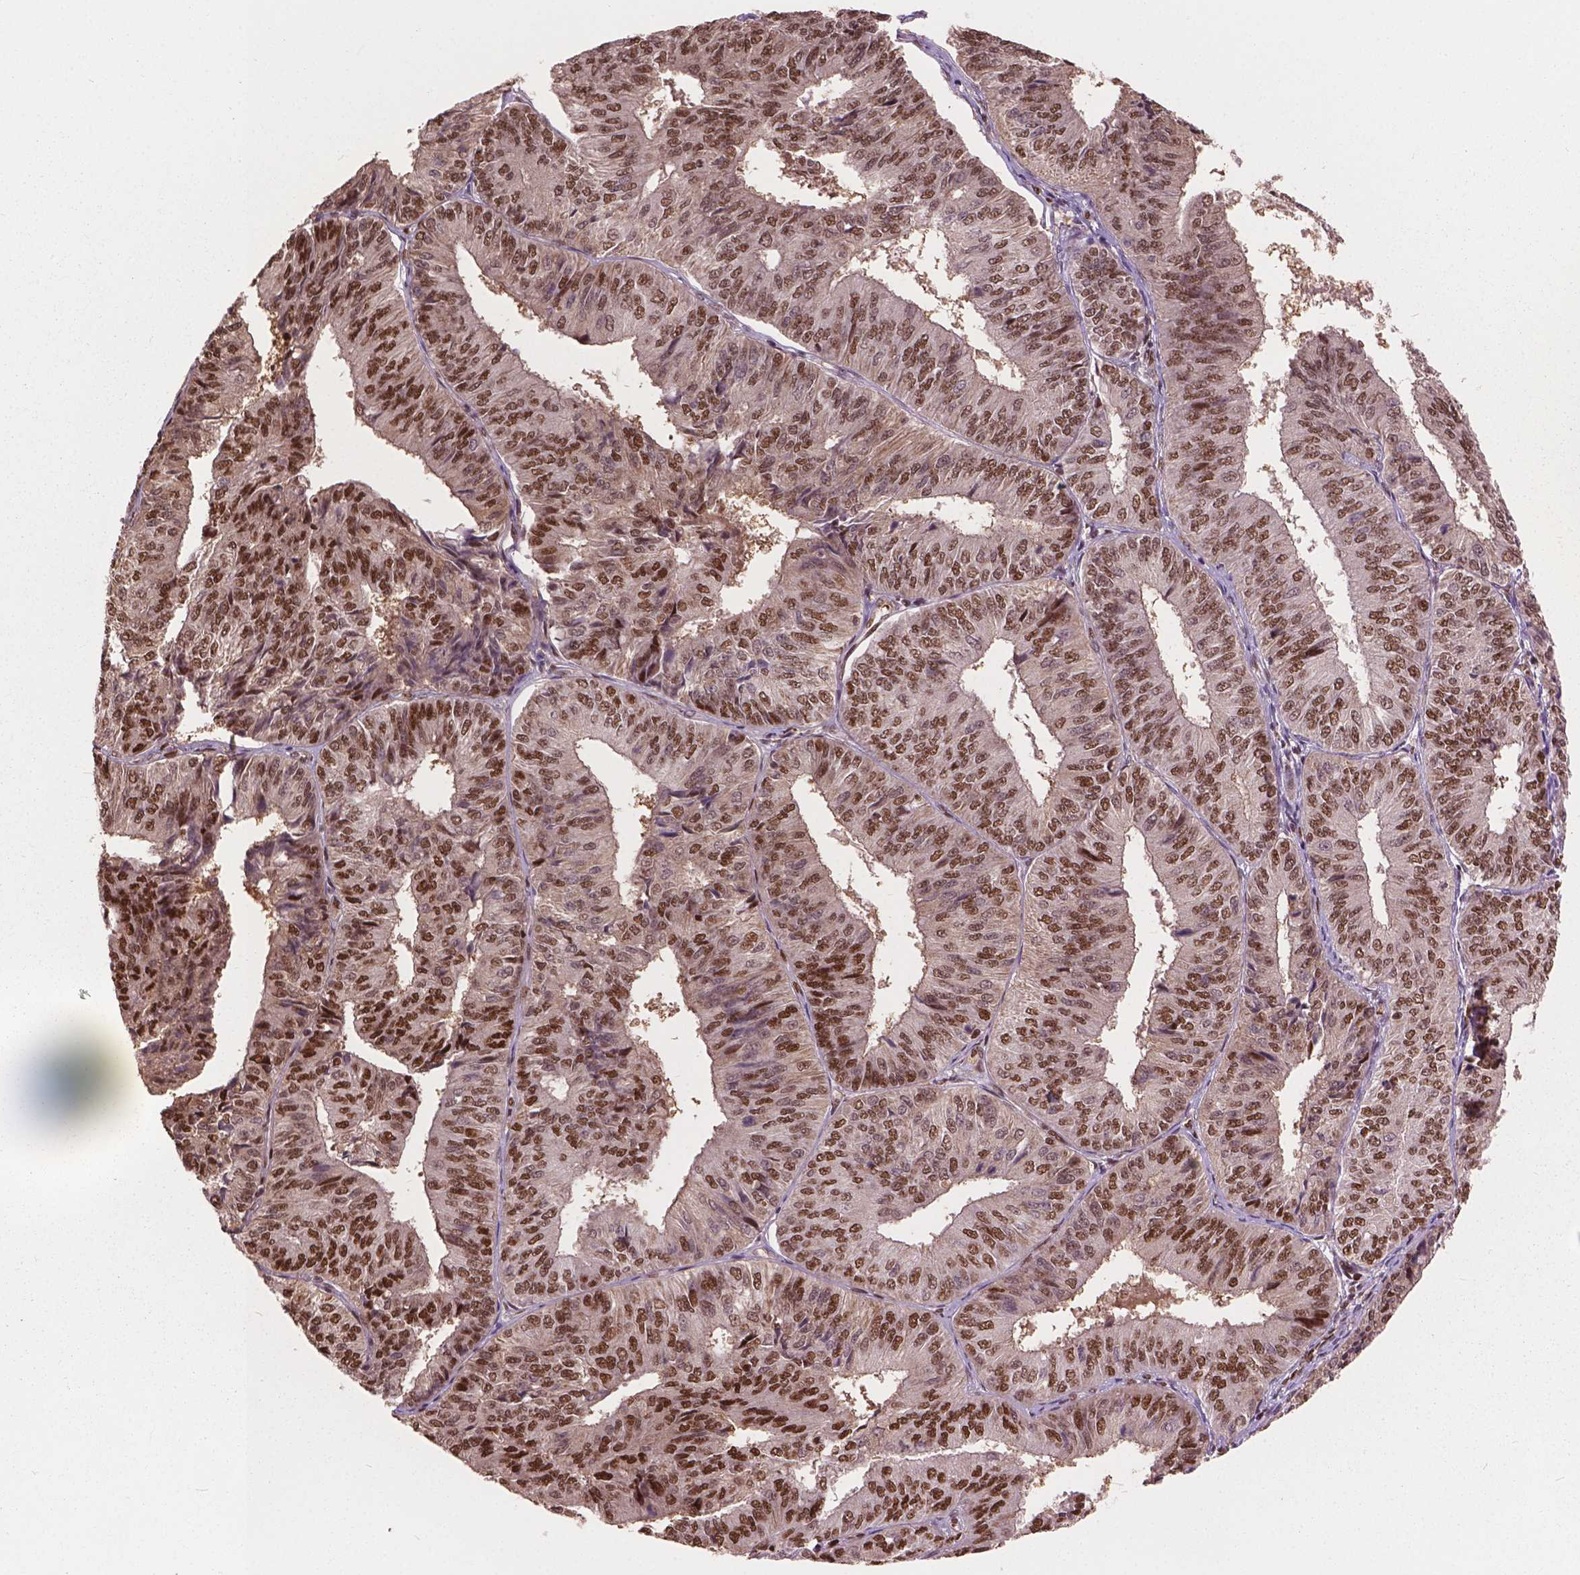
{"staining": {"intensity": "strong", "quantity": ">75%", "location": "nuclear"}, "tissue": "endometrial cancer", "cell_type": "Tumor cells", "image_type": "cancer", "snomed": [{"axis": "morphology", "description": "Adenocarcinoma, NOS"}, {"axis": "topography", "description": "Endometrium"}], "caption": "Adenocarcinoma (endometrial) stained with immunohistochemistry (IHC) exhibits strong nuclear positivity in approximately >75% of tumor cells. Immunohistochemistry (ihc) stains the protein in brown and the nuclei are stained blue.", "gene": "ANP32B", "patient": {"sex": "female", "age": 58}}